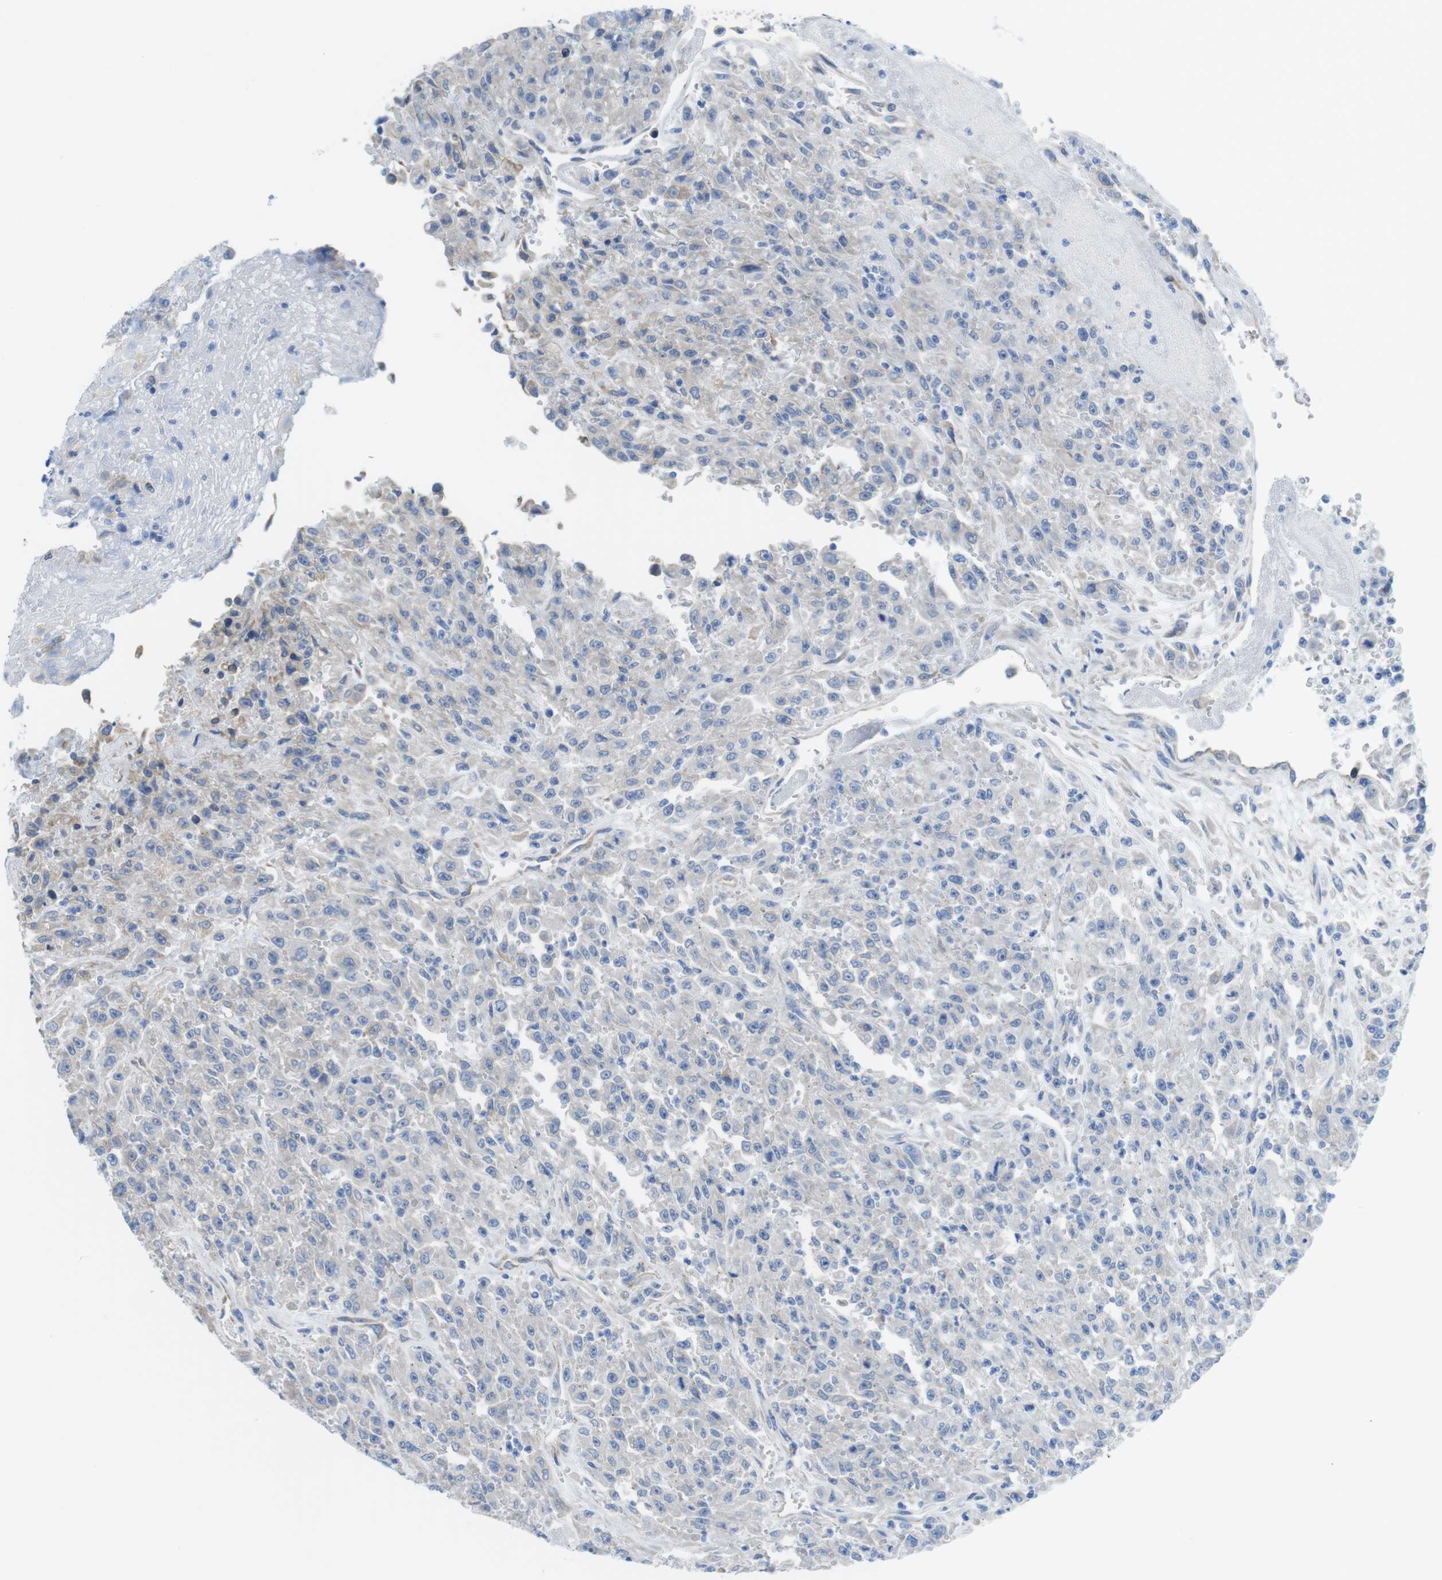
{"staining": {"intensity": "negative", "quantity": "none", "location": "none"}, "tissue": "urothelial cancer", "cell_type": "Tumor cells", "image_type": "cancer", "snomed": [{"axis": "morphology", "description": "Urothelial carcinoma, High grade"}, {"axis": "topography", "description": "Urinary bladder"}], "caption": "Micrograph shows no protein positivity in tumor cells of urothelial carcinoma (high-grade) tissue.", "gene": "CDH8", "patient": {"sex": "male", "age": 46}}